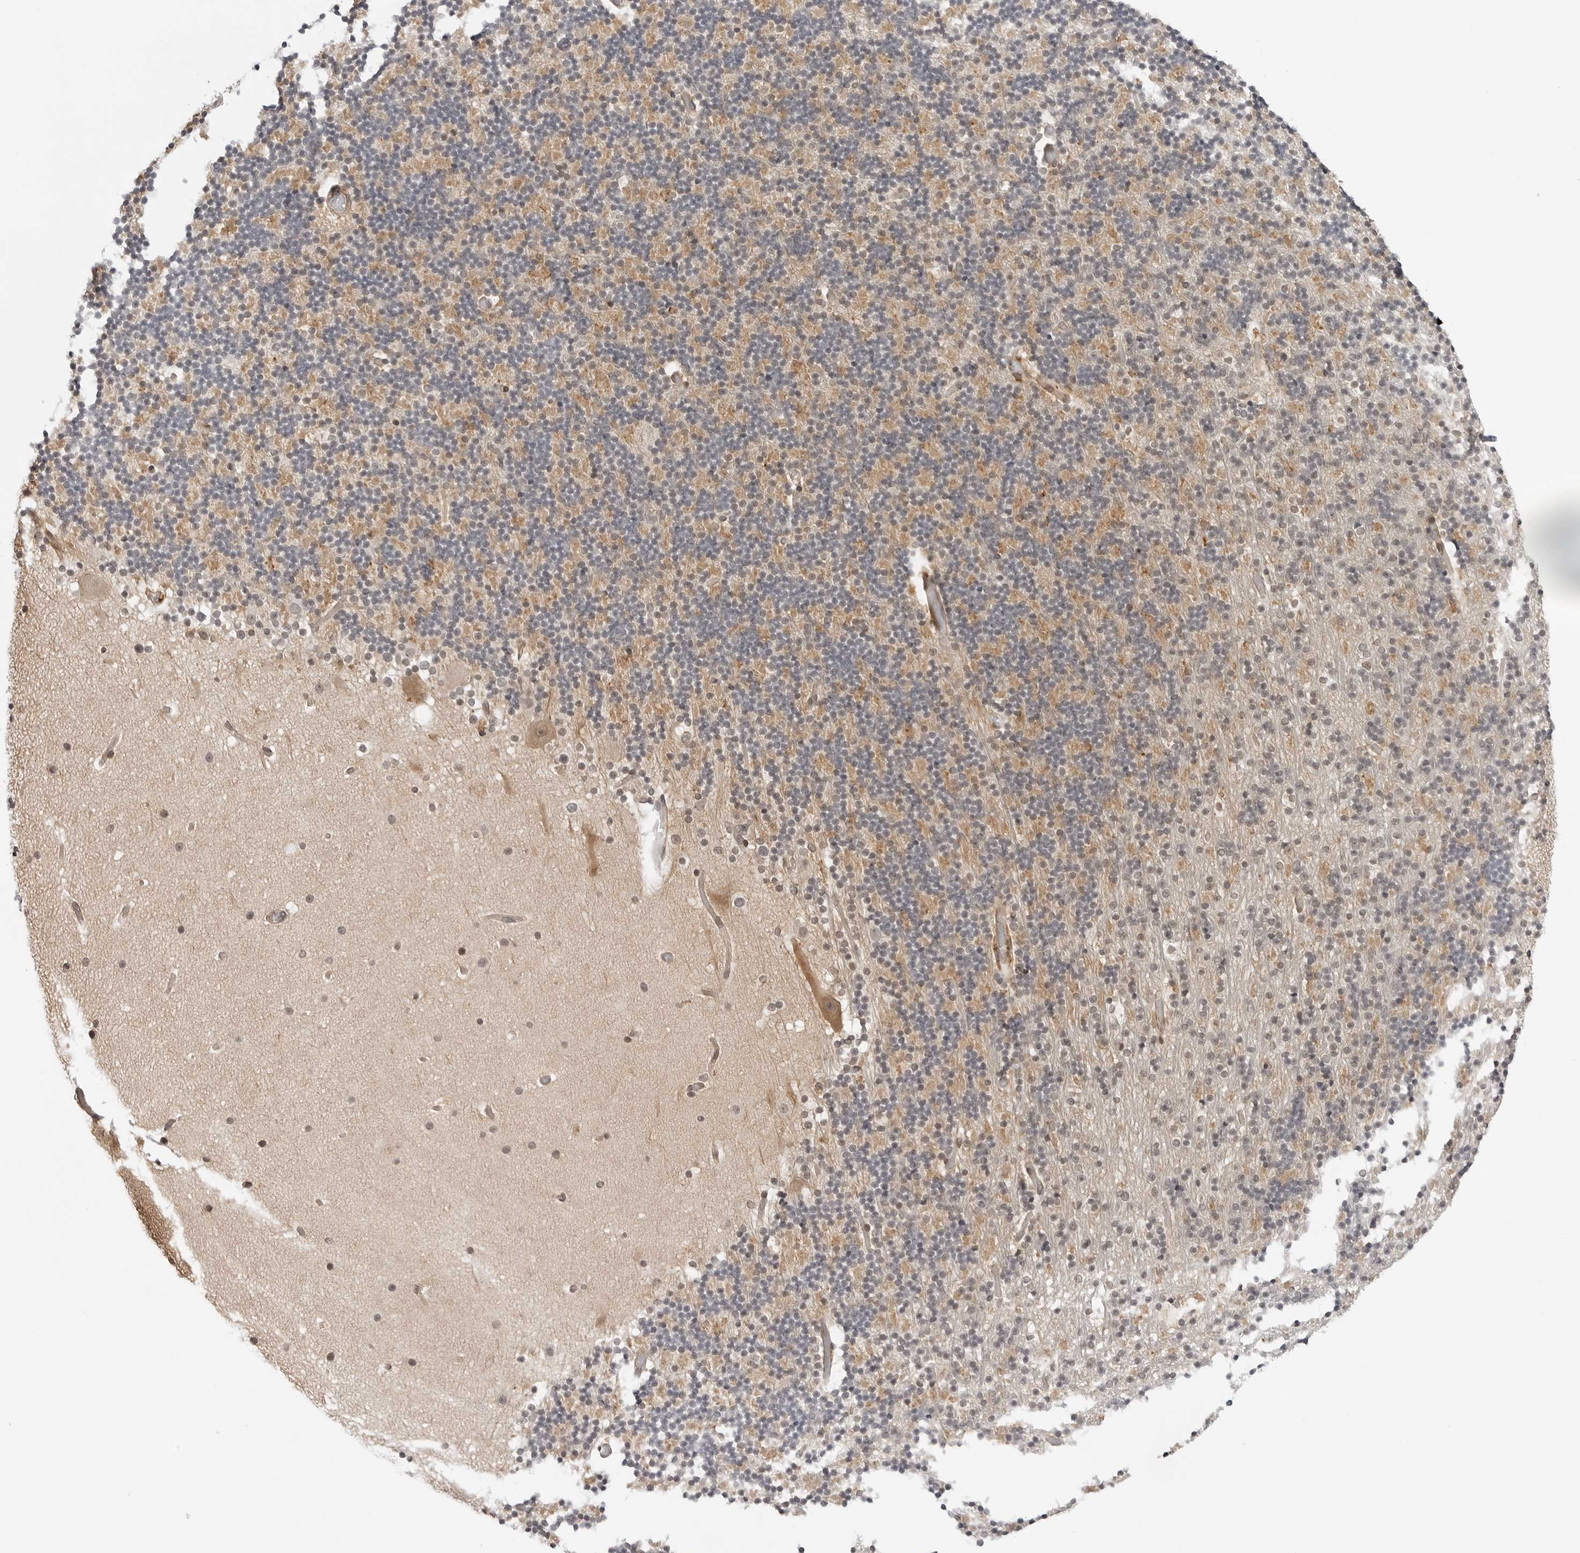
{"staining": {"intensity": "moderate", "quantity": "25%-75%", "location": "cytoplasmic/membranous"}, "tissue": "cerebellum", "cell_type": "Cells in granular layer", "image_type": "normal", "snomed": [{"axis": "morphology", "description": "Normal tissue, NOS"}, {"axis": "topography", "description": "Cerebellum"}], "caption": "Protein staining of normal cerebellum demonstrates moderate cytoplasmic/membranous expression in about 25%-75% of cells in granular layer.", "gene": "MAP2K5", "patient": {"sex": "male", "age": 57}}